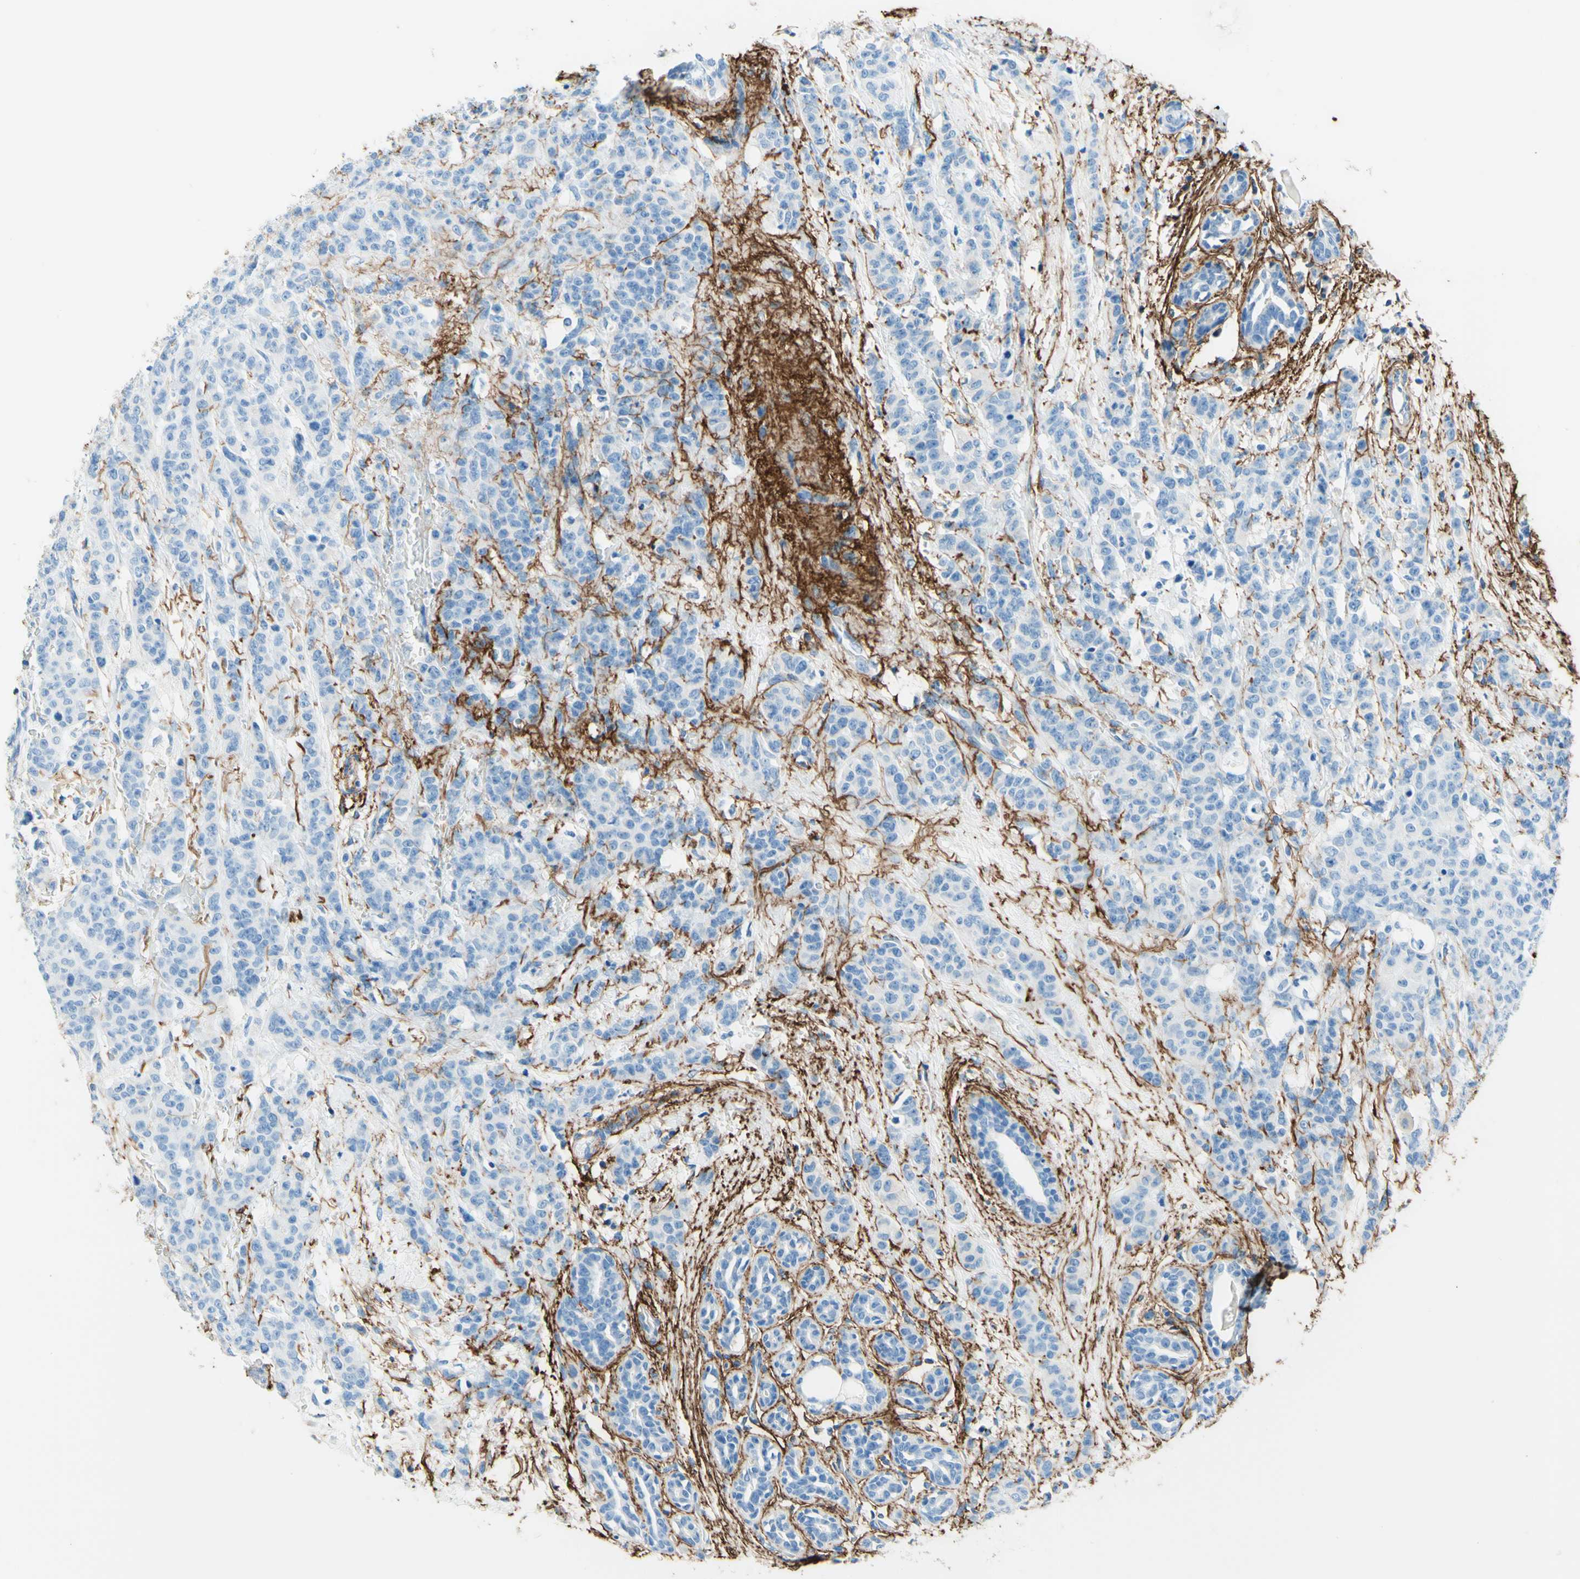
{"staining": {"intensity": "negative", "quantity": "none", "location": "none"}, "tissue": "breast cancer", "cell_type": "Tumor cells", "image_type": "cancer", "snomed": [{"axis": "morphology", "description": "Normal tissue, NOS"}, {"axis": "morphology", "description": "Duct carcinoma"}, {"axis": "topography", "description": "Breast"}], "caption": "Immunohistochemistry photomicrograph of breast invasive ductal carcinoma stained for a protein (brown), which shows no positivity in tumor cells. The staining is performed using DAB brown chromogen with nuclei counter-stained in using hematoxylin.", "gene": "MFAP5", "patient": {"sex": "female", "age": 40}}